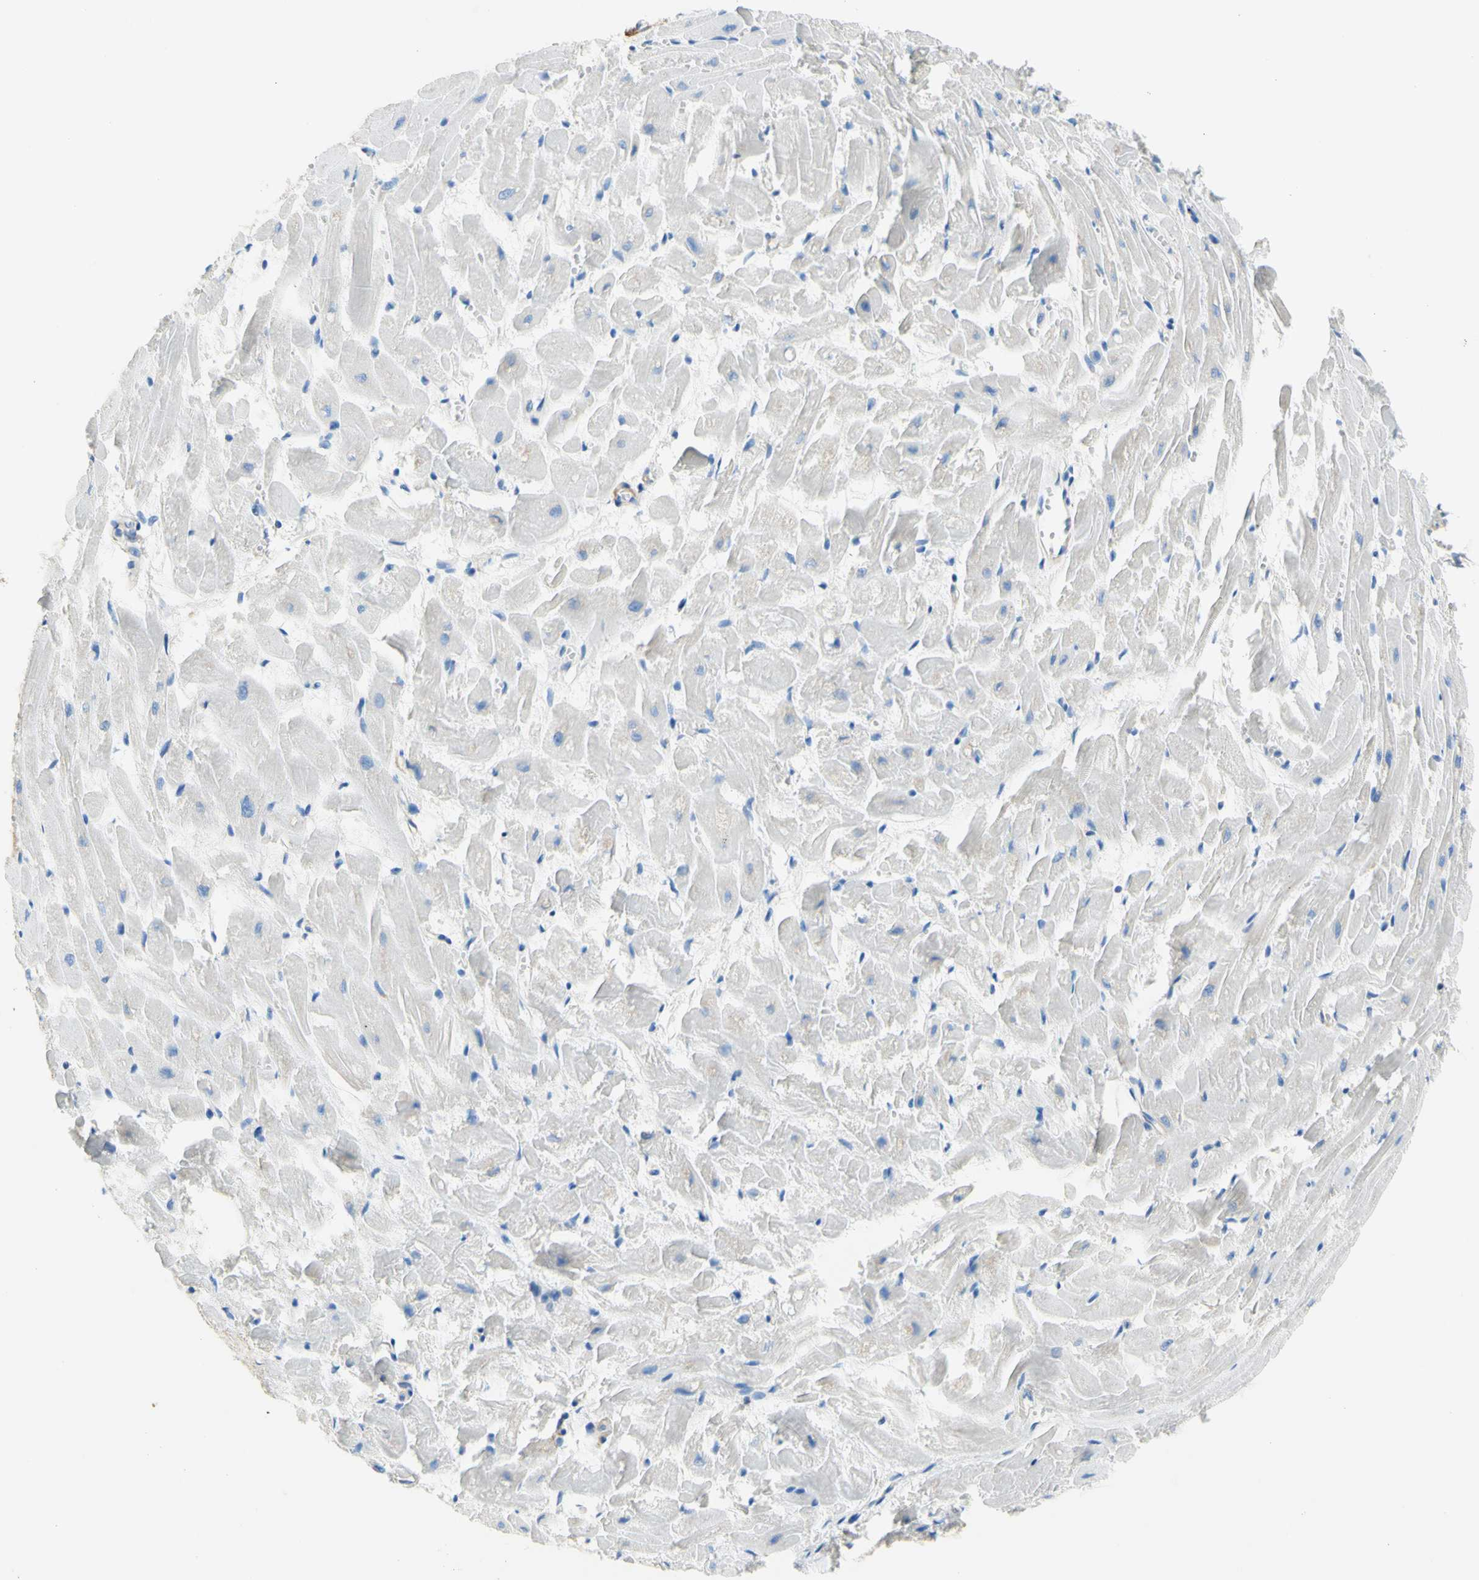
{"staining": {"intensity": "negative", "quantity": "none", "location": "none"}, "tissue": "heart muscle", "cell_type": "Cardiomyocytes", "image_type": "normal", "snomed": [{"axis": "morphology", "description": "Normal tissue, NOS"}, {"axis": "topography", "description": "Heart"}], "caption": "Immunohistochemistry (IHC) of normal human heart muscle displays no expression in cardiomyocytes.", "gene": "RETREG2", "patient": {"sex": "female", "age": 19}}